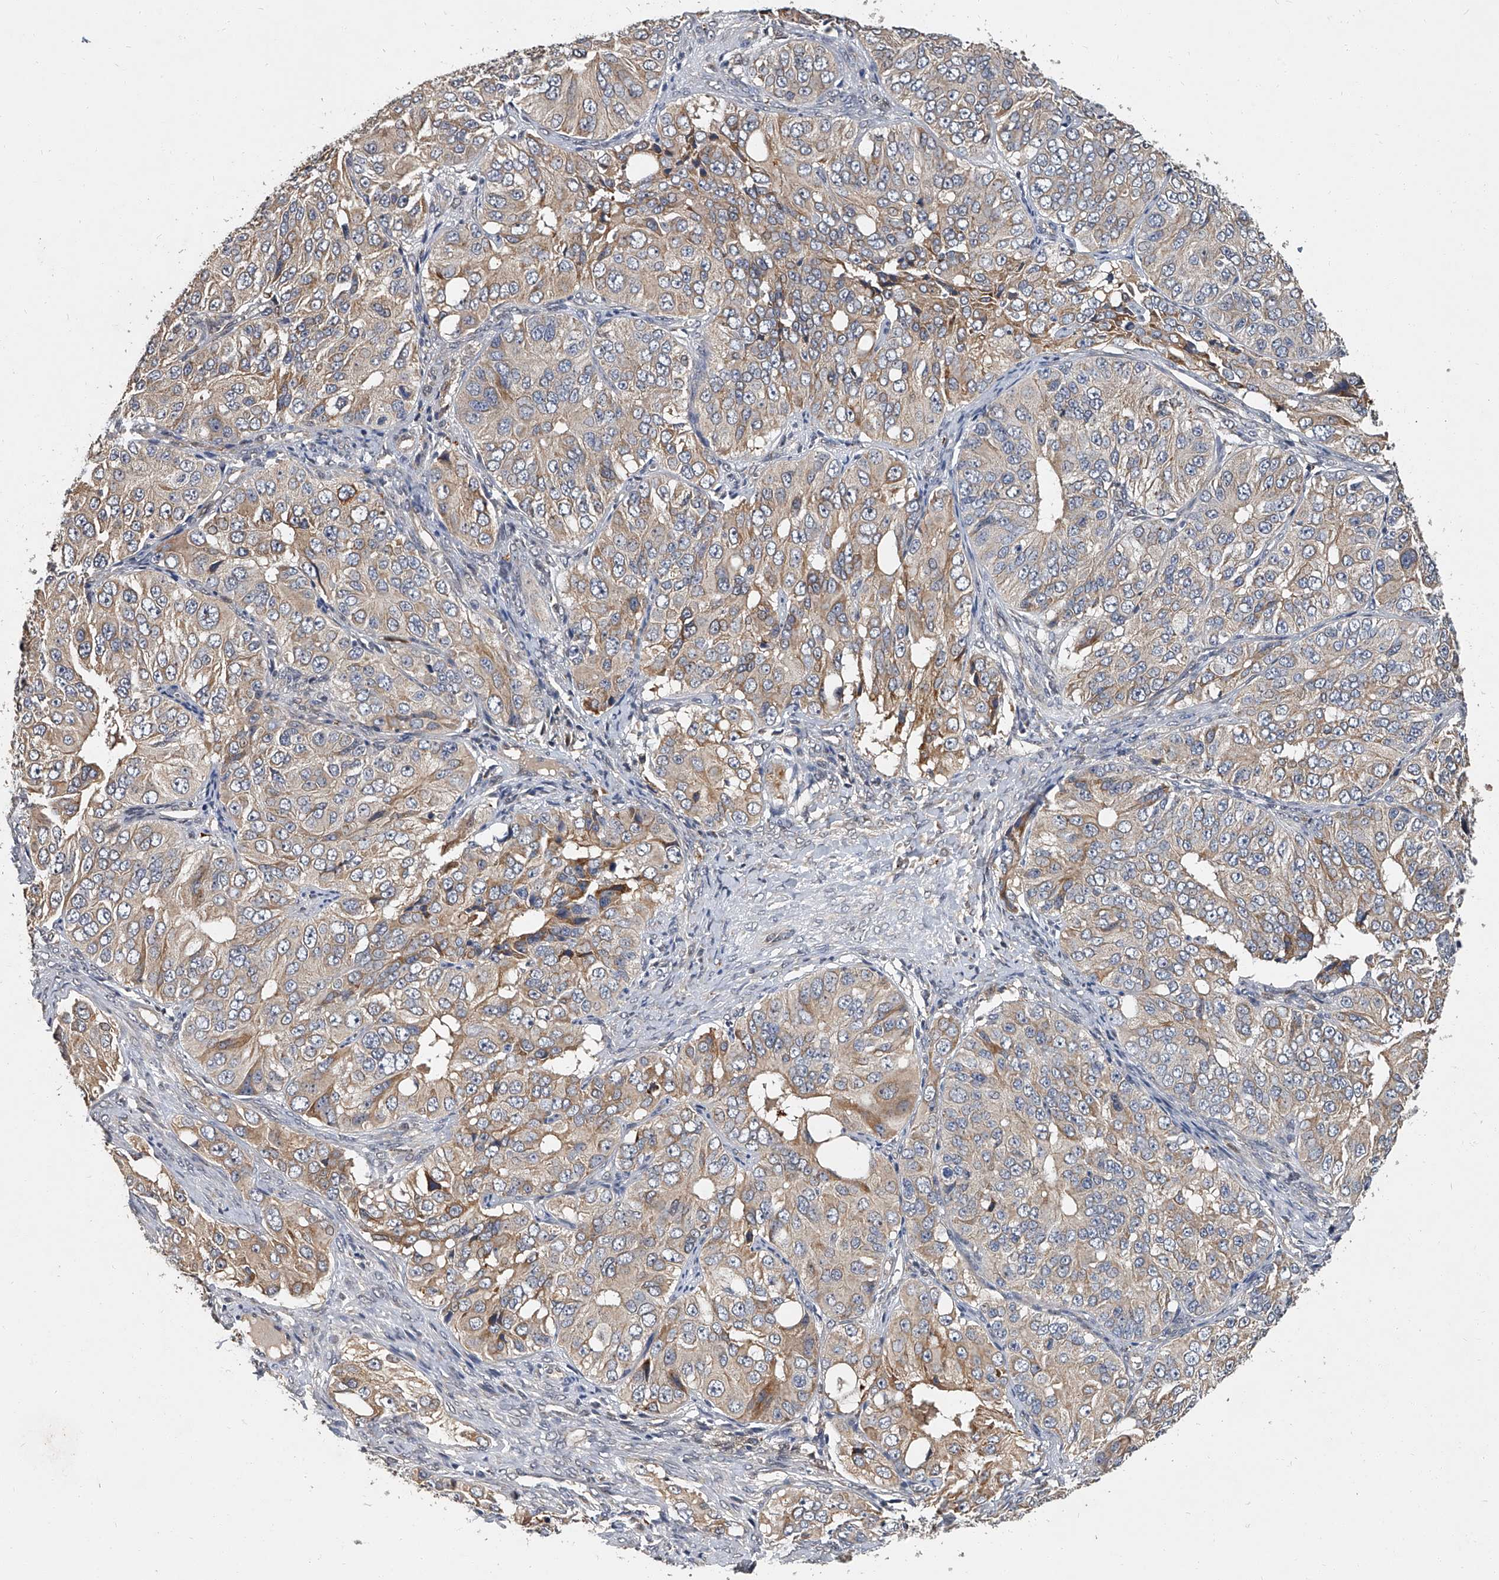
{"staining": {"intensity": "weak", "quantity": ">75%", "location": "cytoplasmic/membranous"}, "tissue": "ovarian cancer", "cell_type": "Tumor cells", "image_type": "cancer", "snomed": [{"axis": "morphology", "description": "Carcinoma, endometroid"}, {"axis": "topography", "description": "Ovary"}], "caption": "A brown stain shows weak cytoplasmic/membranous expression of a protein in ovarian cancer (endometroid carcinoma) tumor cells. Nuclei are stained in blue.", "gene": "JAG2", "patient": {"sex": "female", "age": 51}}